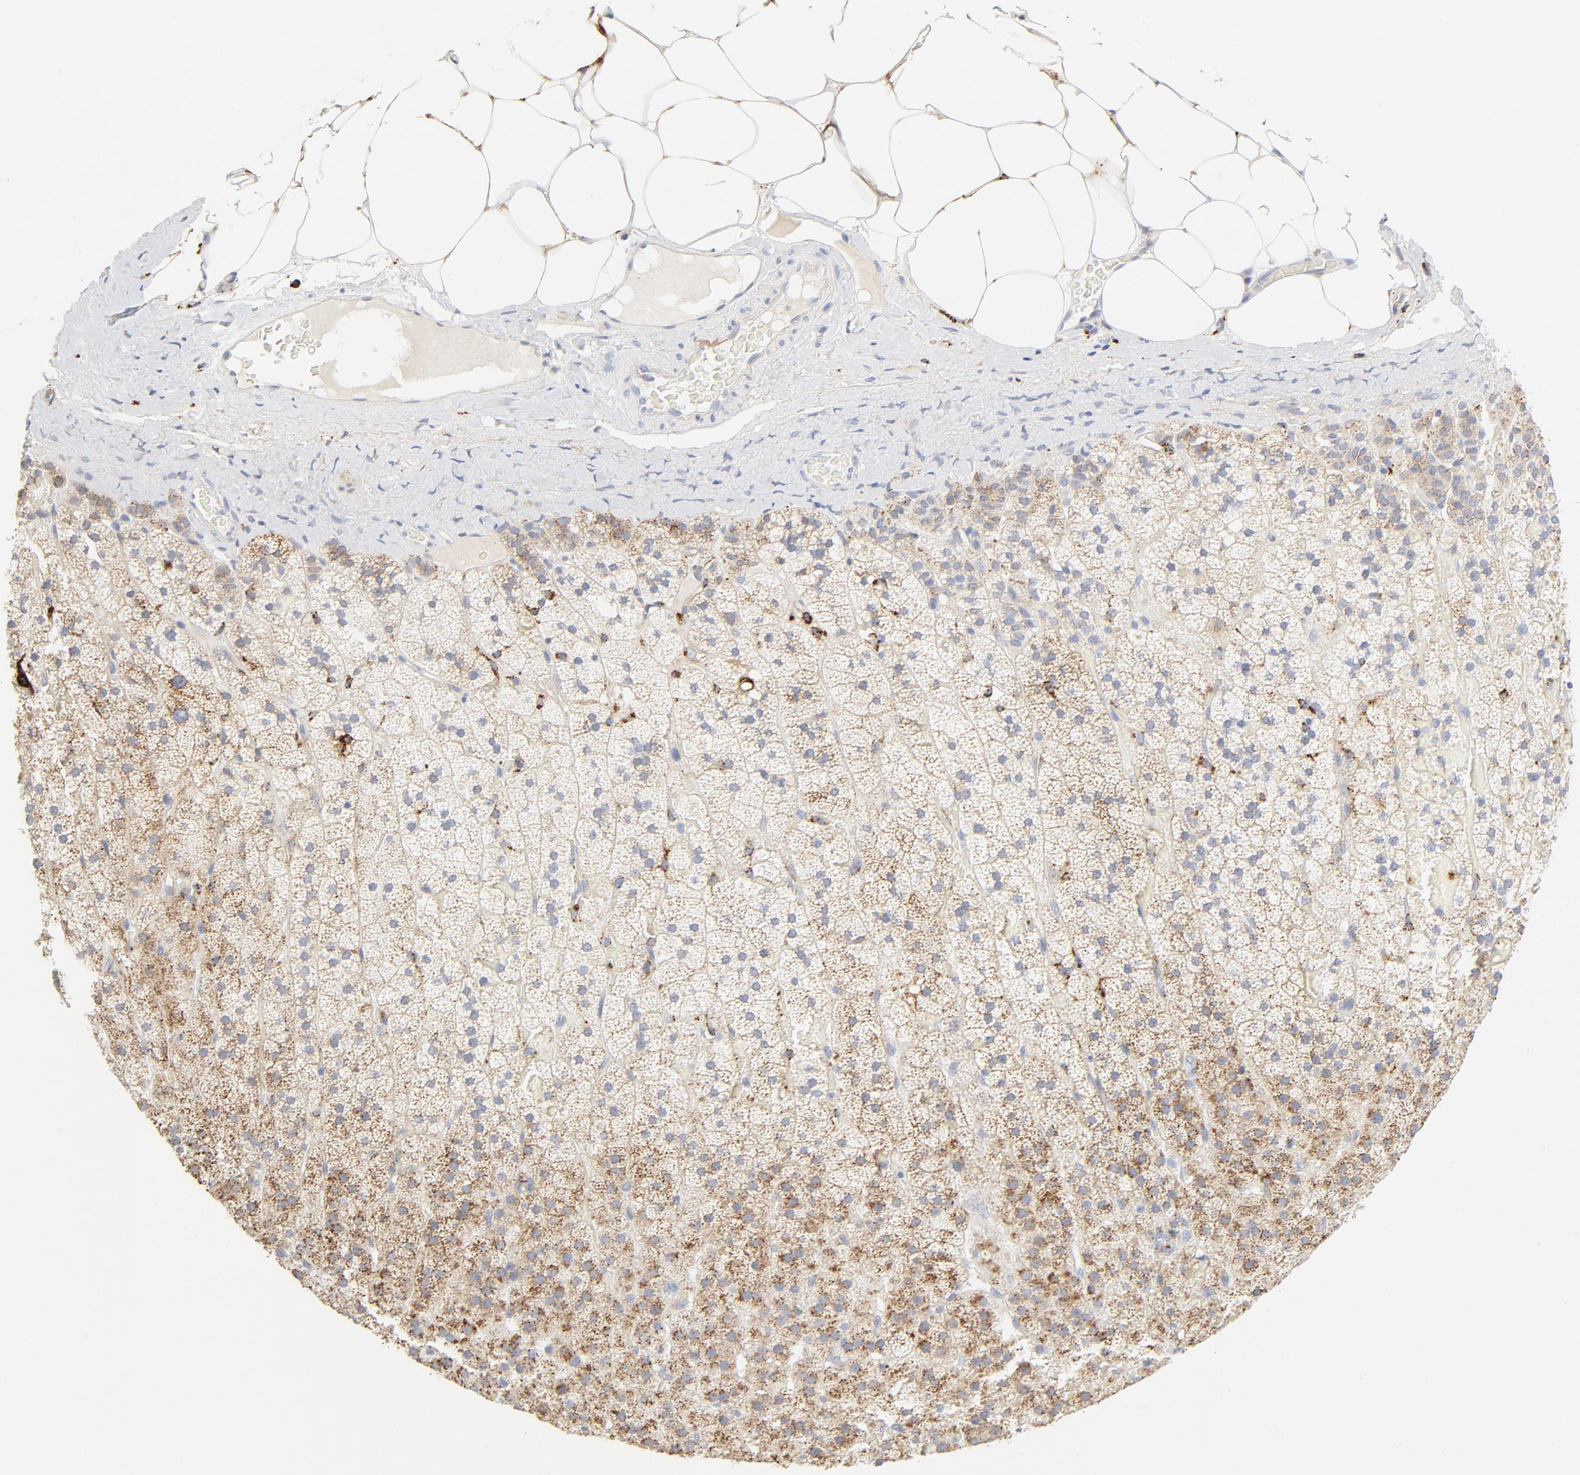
{"staining": {"intensity": "strong", "quantity": ">75%", "location": "cytoplasmic/membranous"}, "tissue": "adrenal gland", "cell_type": "Glandular cells", "image_type": "normal", "snomed": [{"axis": "morphology", "description": "Normal tissue, NOS"}, {"axis": "topography", "description": "Adrenal gland"}], "caption": "This is an image of immunohistochemistry (IHC) staining of normal adrenal gland, which shows strong positivity in the cytoplasmic/membranous of glandular cells.", "gene": "MAGEB17", "patient": {"sex": "male", "age": 35}}